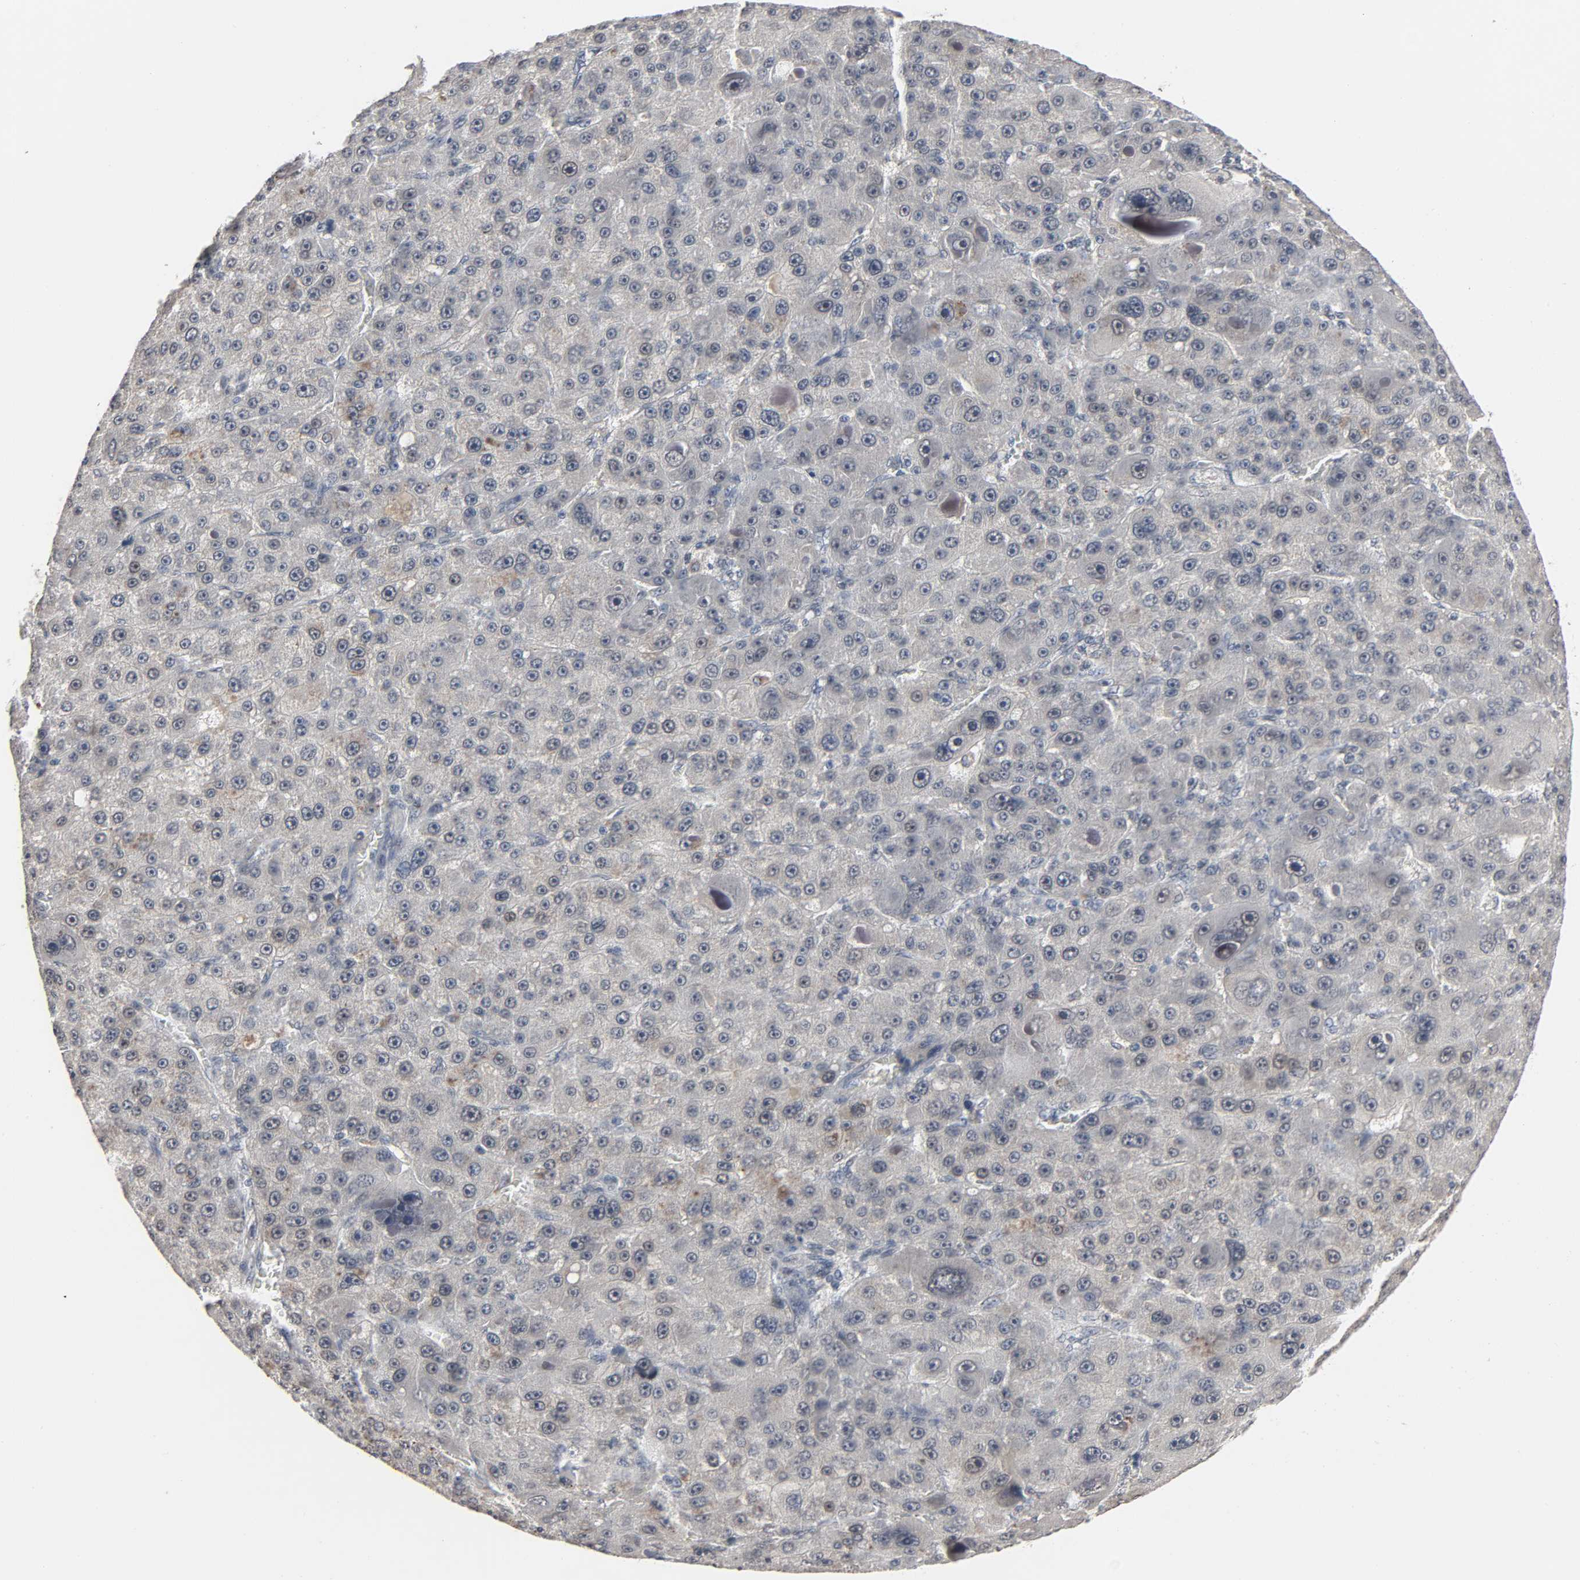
{"staining": {"intensity": "weak", "quantity": ">75%", "location": "cytoplasmic/membranous"}, "tissue": "liver cancer", "cell_type": "Tumor cells", "image_type": "cancer", "snomed": [{"axis": "morphology", "description": "Carcinoma, Hepatocellular, NOS"}, {"axis": "topography", "description": "Liver"}], "caption": "DAB immunohistochemical staining of liver cancer displays weak cytoplasmic/membranous protein staining in about >75% of tumor cells.", "gene": "MT3", "patient": {"sex": "male", "age": 76}}